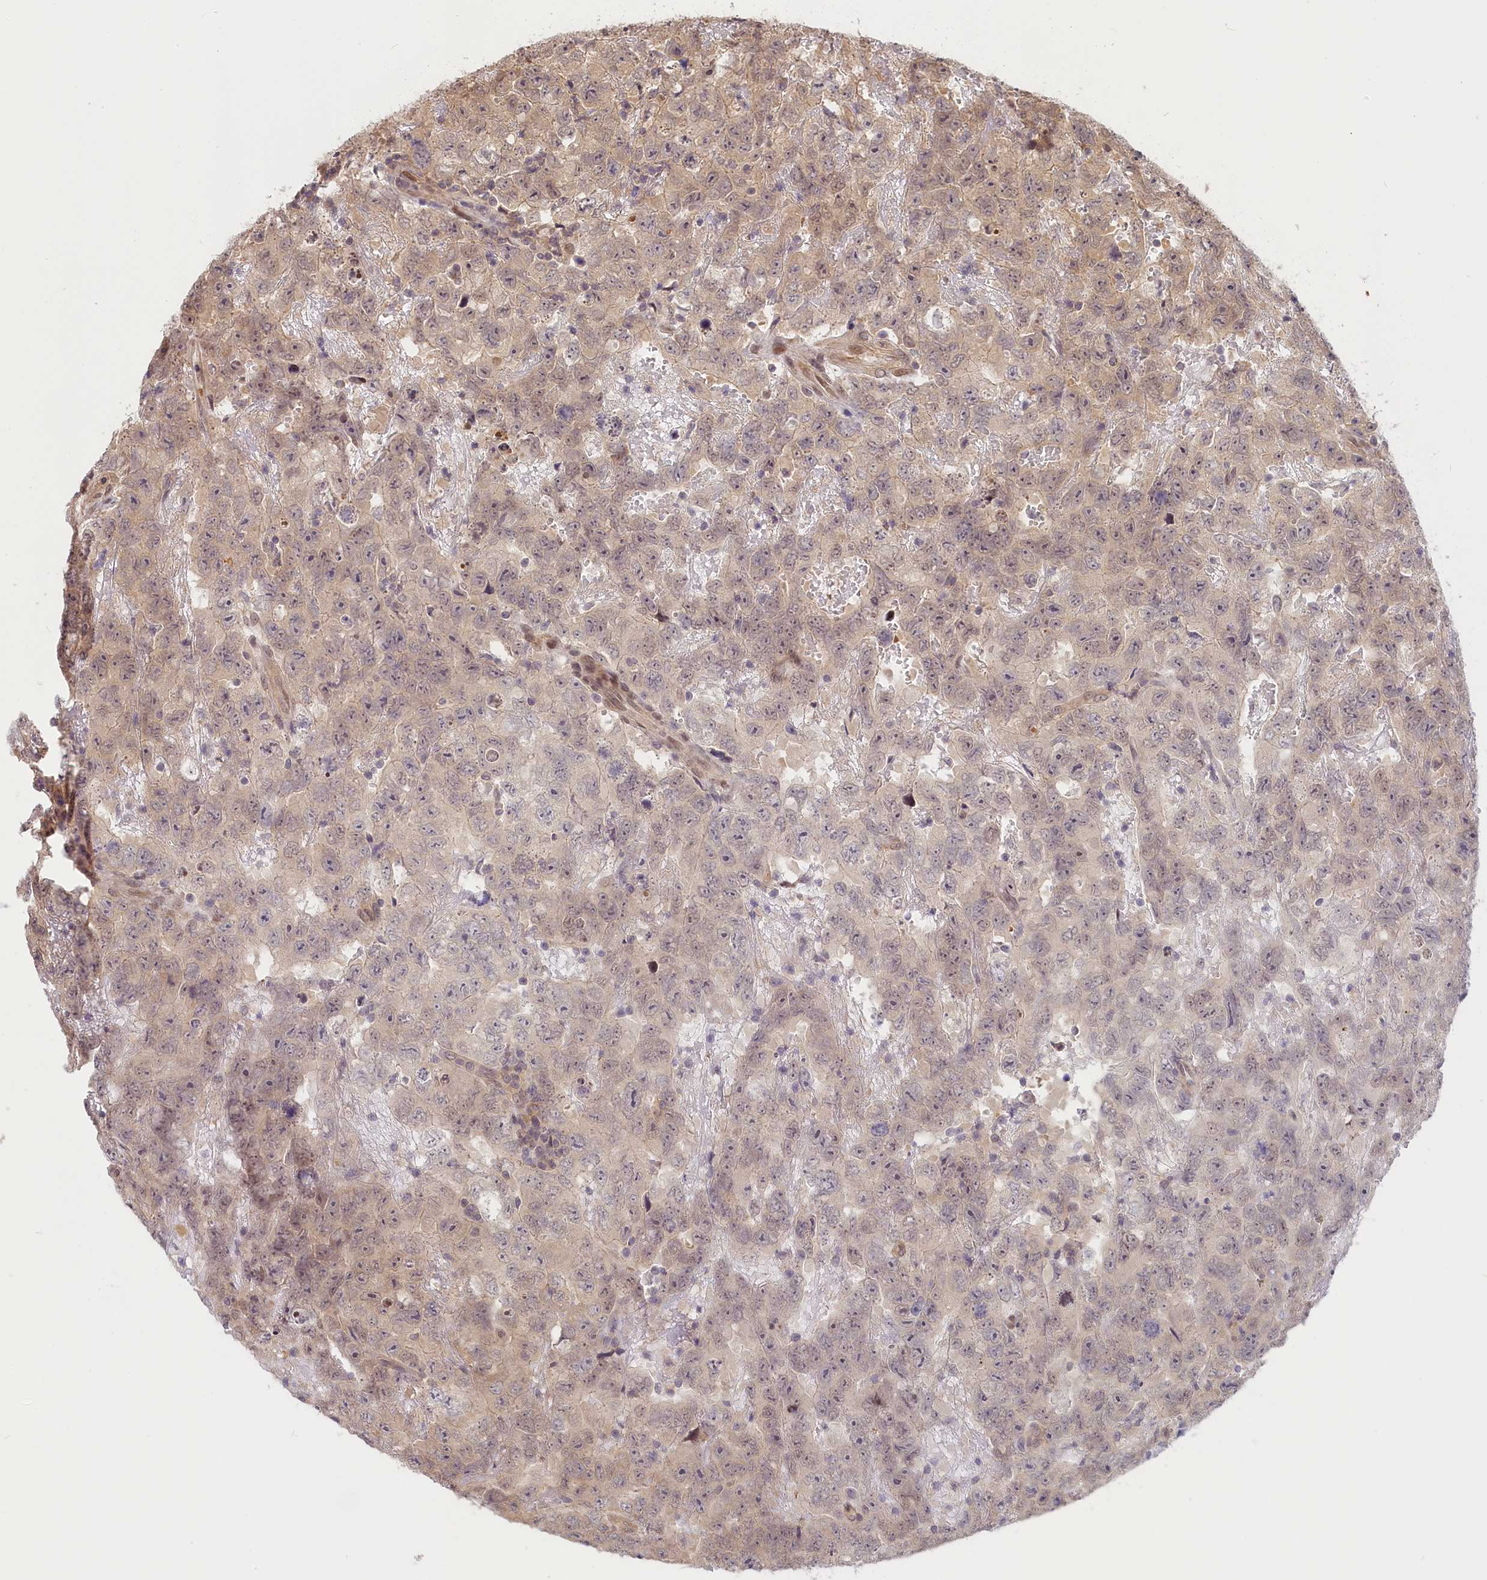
{"staining": {"intensity": "moderate", "quantity": "25%-75%", "location": "cytoplasmic/membranous,nuclear"}, "tissue": "testis cancer", "cell_type": "Tumor cells", "image_type": "cancer", "snomed": [{"axis": "morphology", "description": "Carcinoma, Embryonal, NOS"}, {"axis": "topography", "description": "Testis"}], "caption": "Human testis cancer stained with a brown dye demonstrates moderate cytoplasmic/membranous and nuclear positive positivity in about 25%-75% of tumor cells.", "gene": "C19orf44", "patient": {"sex": "male", "age": 45}}